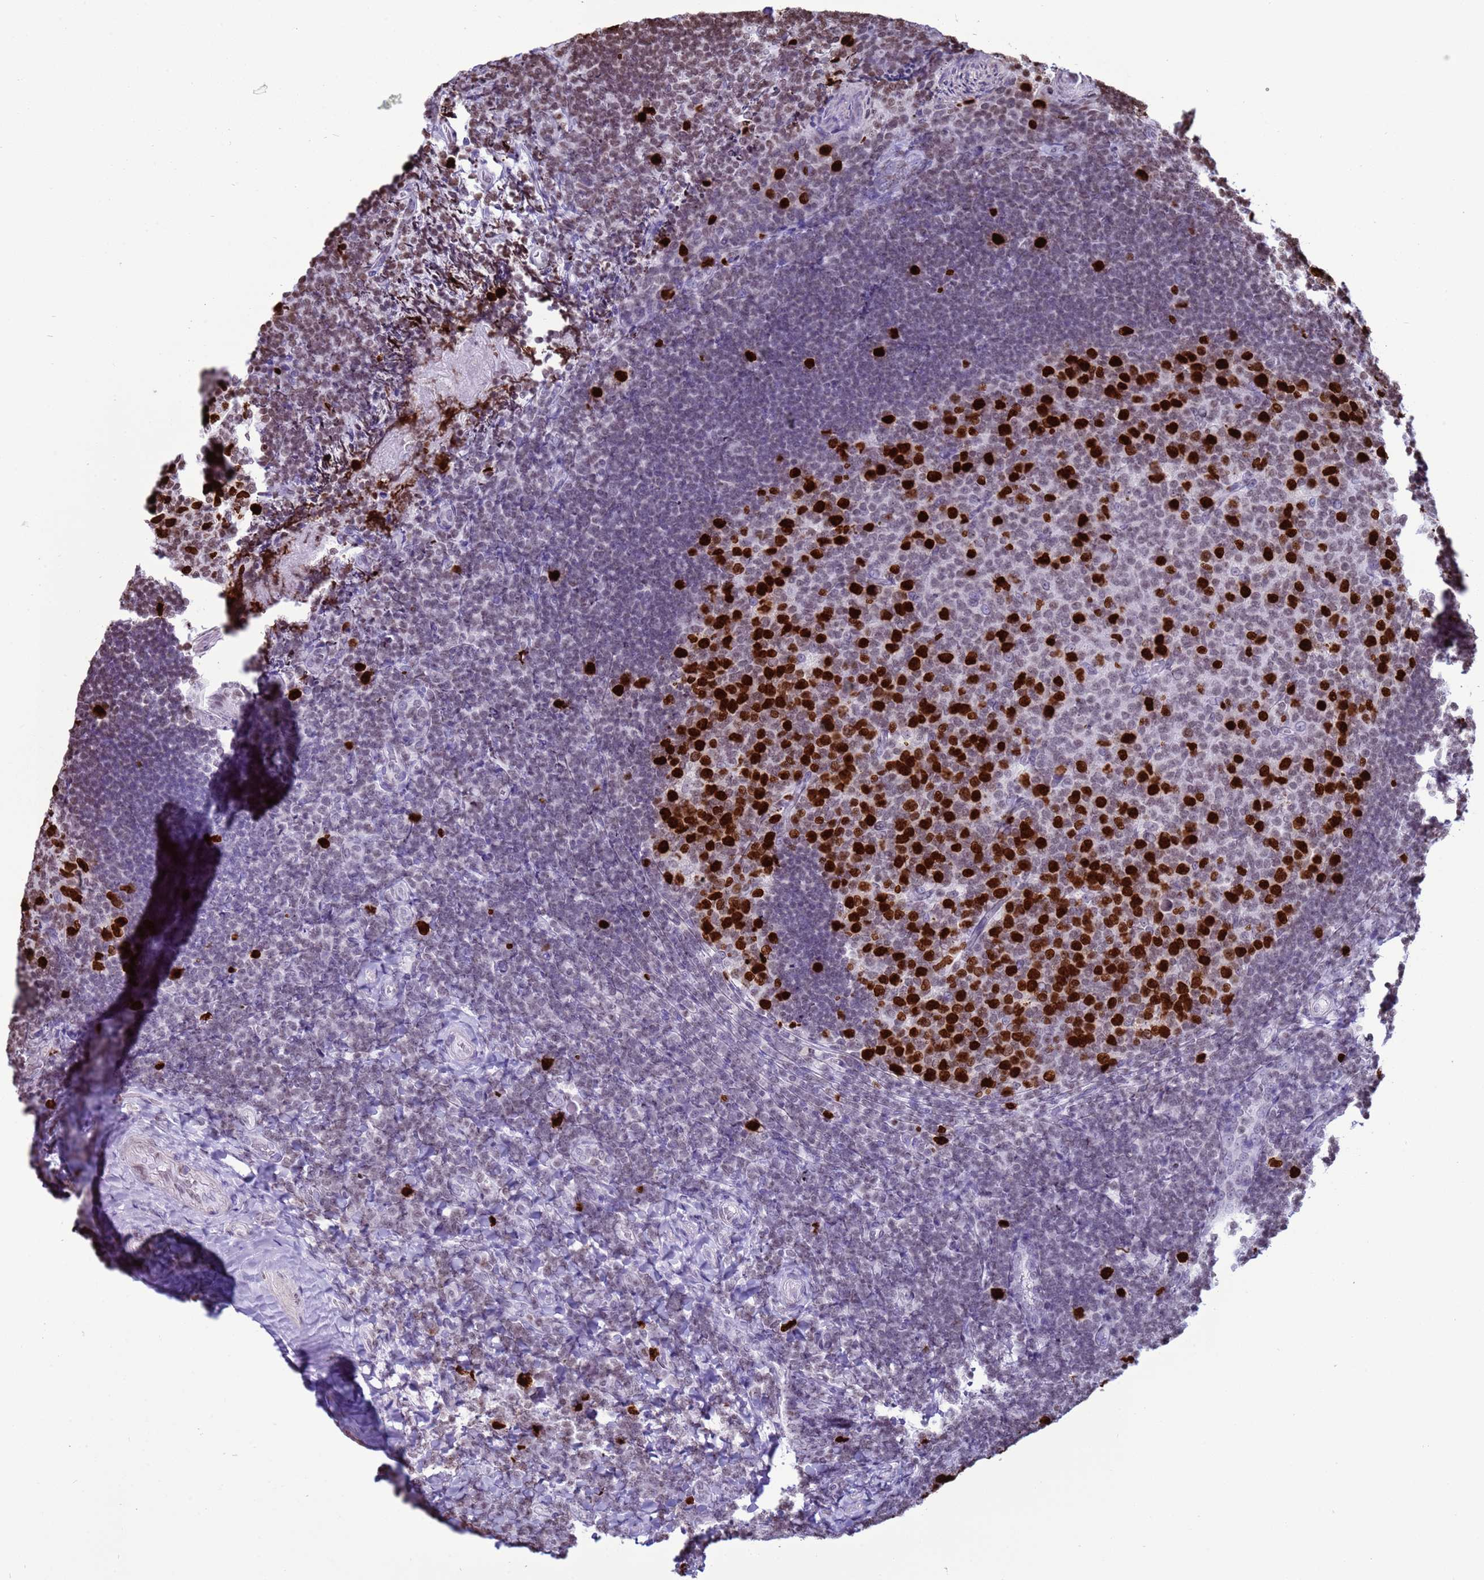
{"staining": {"intensity": "strong", "quantity": "25%-75%", "location": "nuclear"}, "tissue": "tonsil", "cell_type": "Germinal center cells", "image_type": "normal", "snomed": [{"axis": "morphology", "description": "Normal tissue, NOS"}, {"axis": "topography", "description": "Tonsil"}], "caption": "Unremarkable tonsil displays strong nuclear staining in approximately 25%-75% of germinal center cells, visualized by immunohistochemistry.", "gene": "H4C11", "patient": {"sex": "female", "age": 10}}